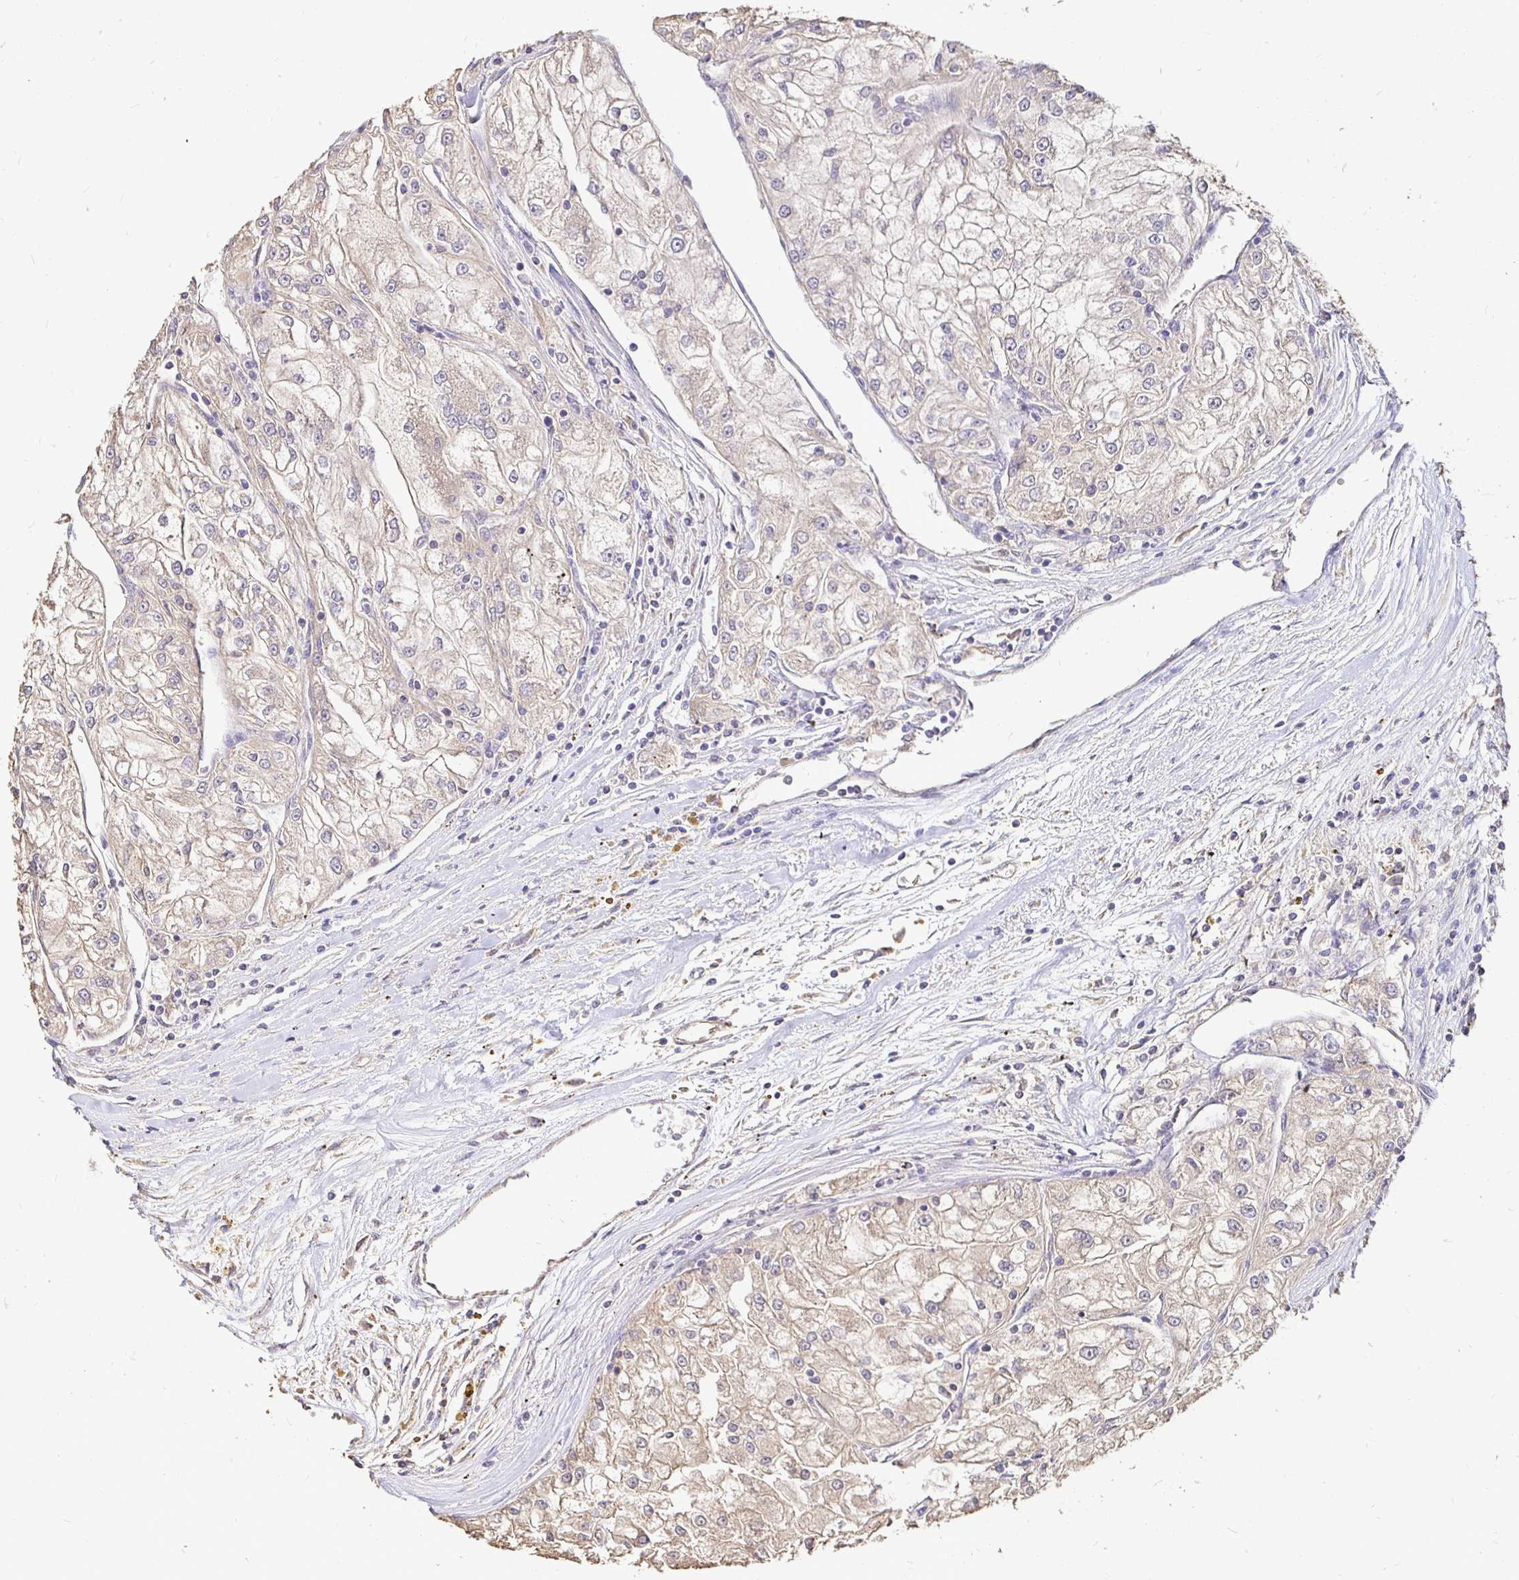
{"staining": {"intensity": "weak", "quantity": ">75%", "location": "cytoplasmic/membranous"}, "tissue": "renal cancer", "cell_type": "Tumor cells", "image_type": "cancer", "snomed": [{"axis": "morphology", "description": "Adenocarcinoma, NOS"}, {"axis": "topography", "description": "Kidney"}], "caption": "Weak cytoplasmic/membranous staining for a protein is seen in about >75% of tumor cells of renal cancer (adenocarcinoma) using immunohistochemistry.", "gene": "MAPK8IP3", "patient": {"sex": "female", "age": 72}}